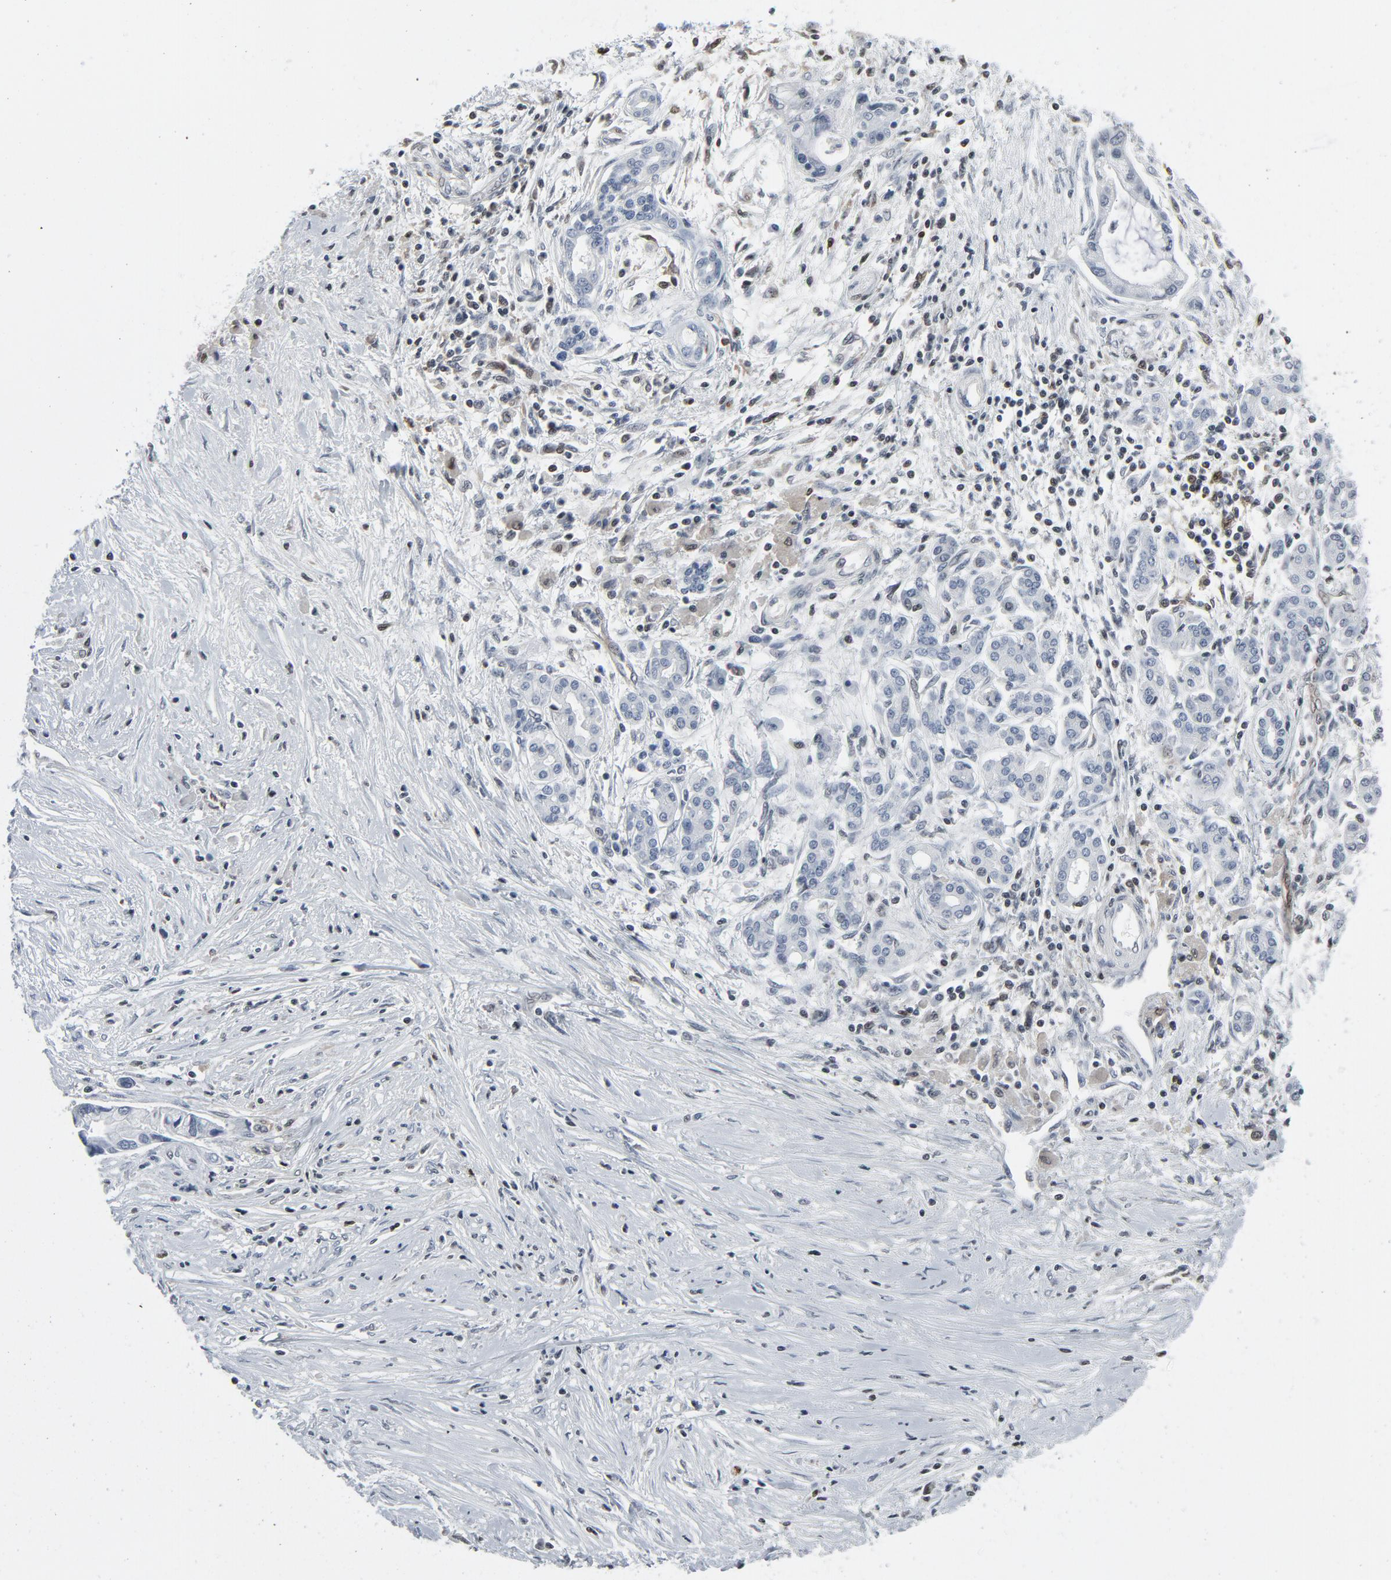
{"staining": {"intensity": "negative", "quantity": "none", "location": "none"}, "tissue": "pancreatic cancer", "cell_type": "Tumor cells", "image_type": "cancer", "snomed": [{"axis": "morphology", "description": "Adenocarcinoma, NOS"}, {"axis": "topography", "description": "Pancreas"}], "caption": "High magnification brightfield microscopy of pancreatic cancer (adenocarcinoma) stained with DAB (3,3'-diaminobenzidine) (brown) and counterstained with hematoxylin (blue): tumor cells show no significant expression.", "gene": "STAT5A", "patient": {"sex": "female", "age": 59}}